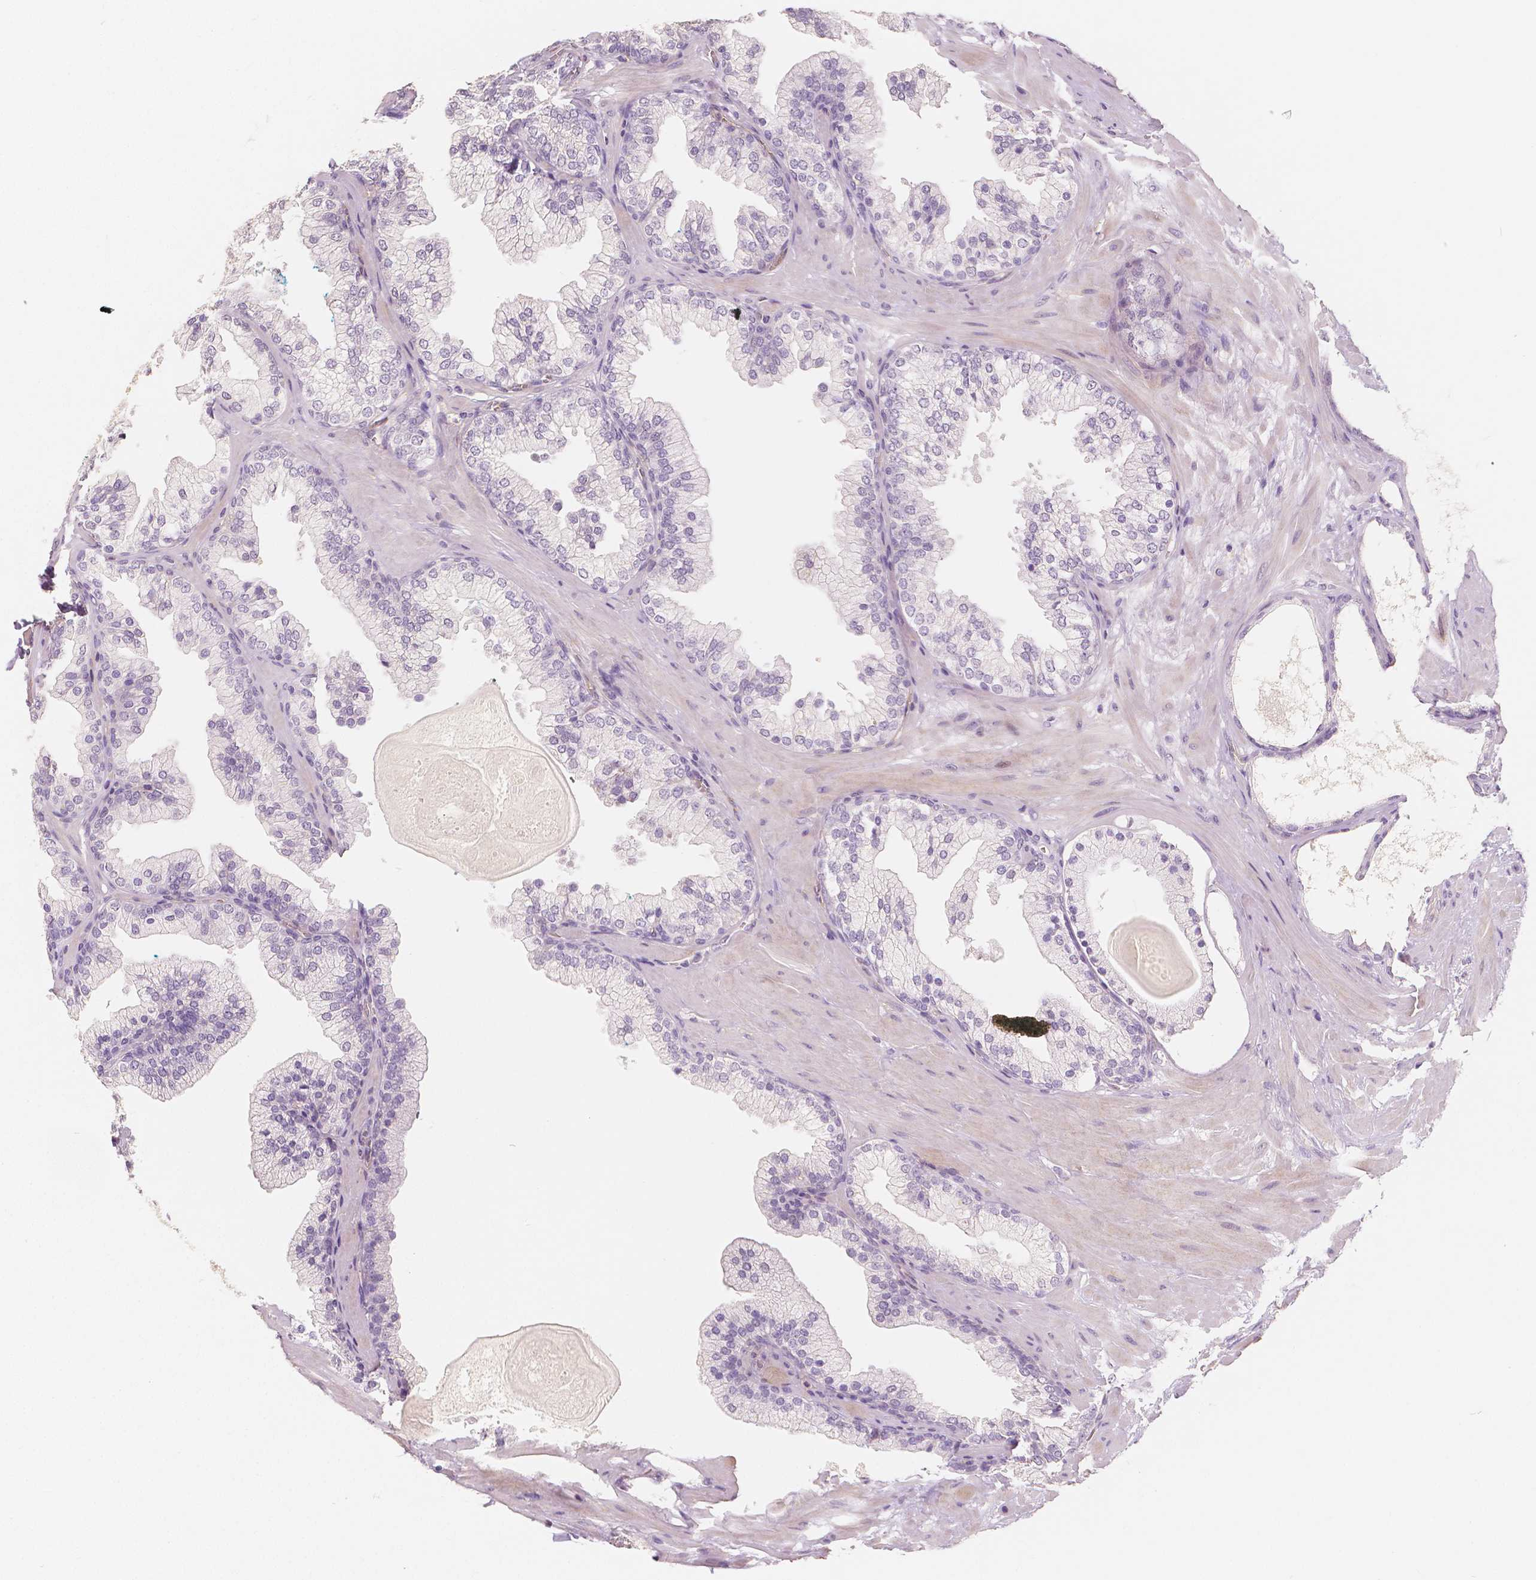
{"staining": {"intensity": "negative", "quantity": "none", "location": "none"}, "tissue": "prostate", "cell_type": "Glandular cells", "image_type": "normal", "snomed": [{"axis": "morphology", "description": "Normal tissue, NOS"}, {"axis": "topography", "description": "Prostate"}, {"axis": "topography", "description": "Peripheral nerve tissue"}], "caption": "The IHC image has no significant positivity in glandular cells of prostate.", "gene": "THY1", "patient": {"sex": "male", "age": 61}}